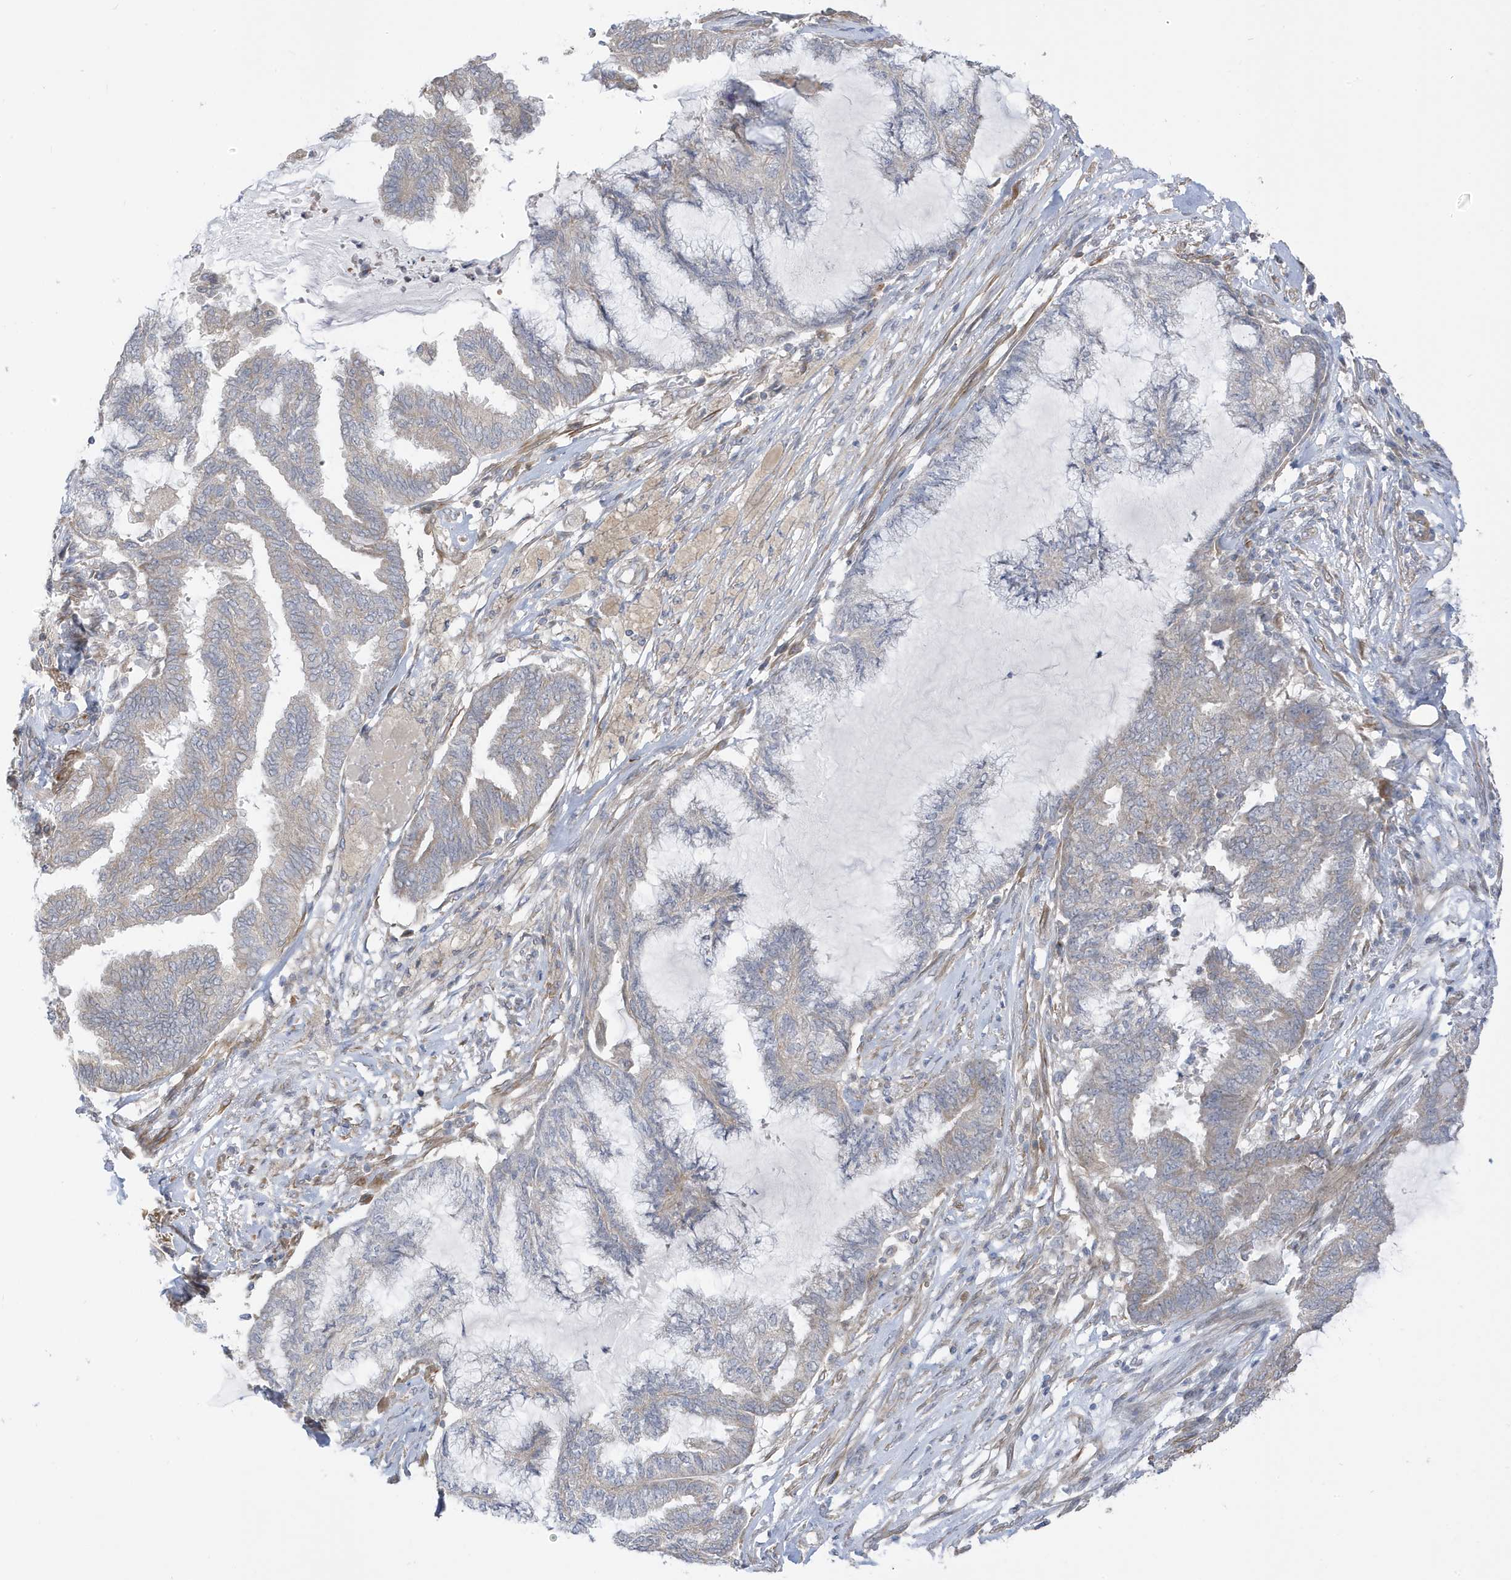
{"staining": {"intensity": "weak", "quantity": "<25%", "location": "cytoplasmic/membranous"}, "tissue": "endometrial cancer", "cell_type": "Tumor cells", "image_type": "cancer", "snomed": [{"axis": "morphology", "description": "Adenocarcinoma, NOS"}, {"axis": "topography", "description": "Endometrium"}], "caption": "DAB (3,3'-diaminobenzidine) immunohistochemical staining of human endometrial cancer (adenocarcinoma) exhibits no significant staining in tumor cells. (DAB IHC with hematoxylin counter stain).", "gene": "ATP13A5", "patient": {"sex": "female", "age": 86}}